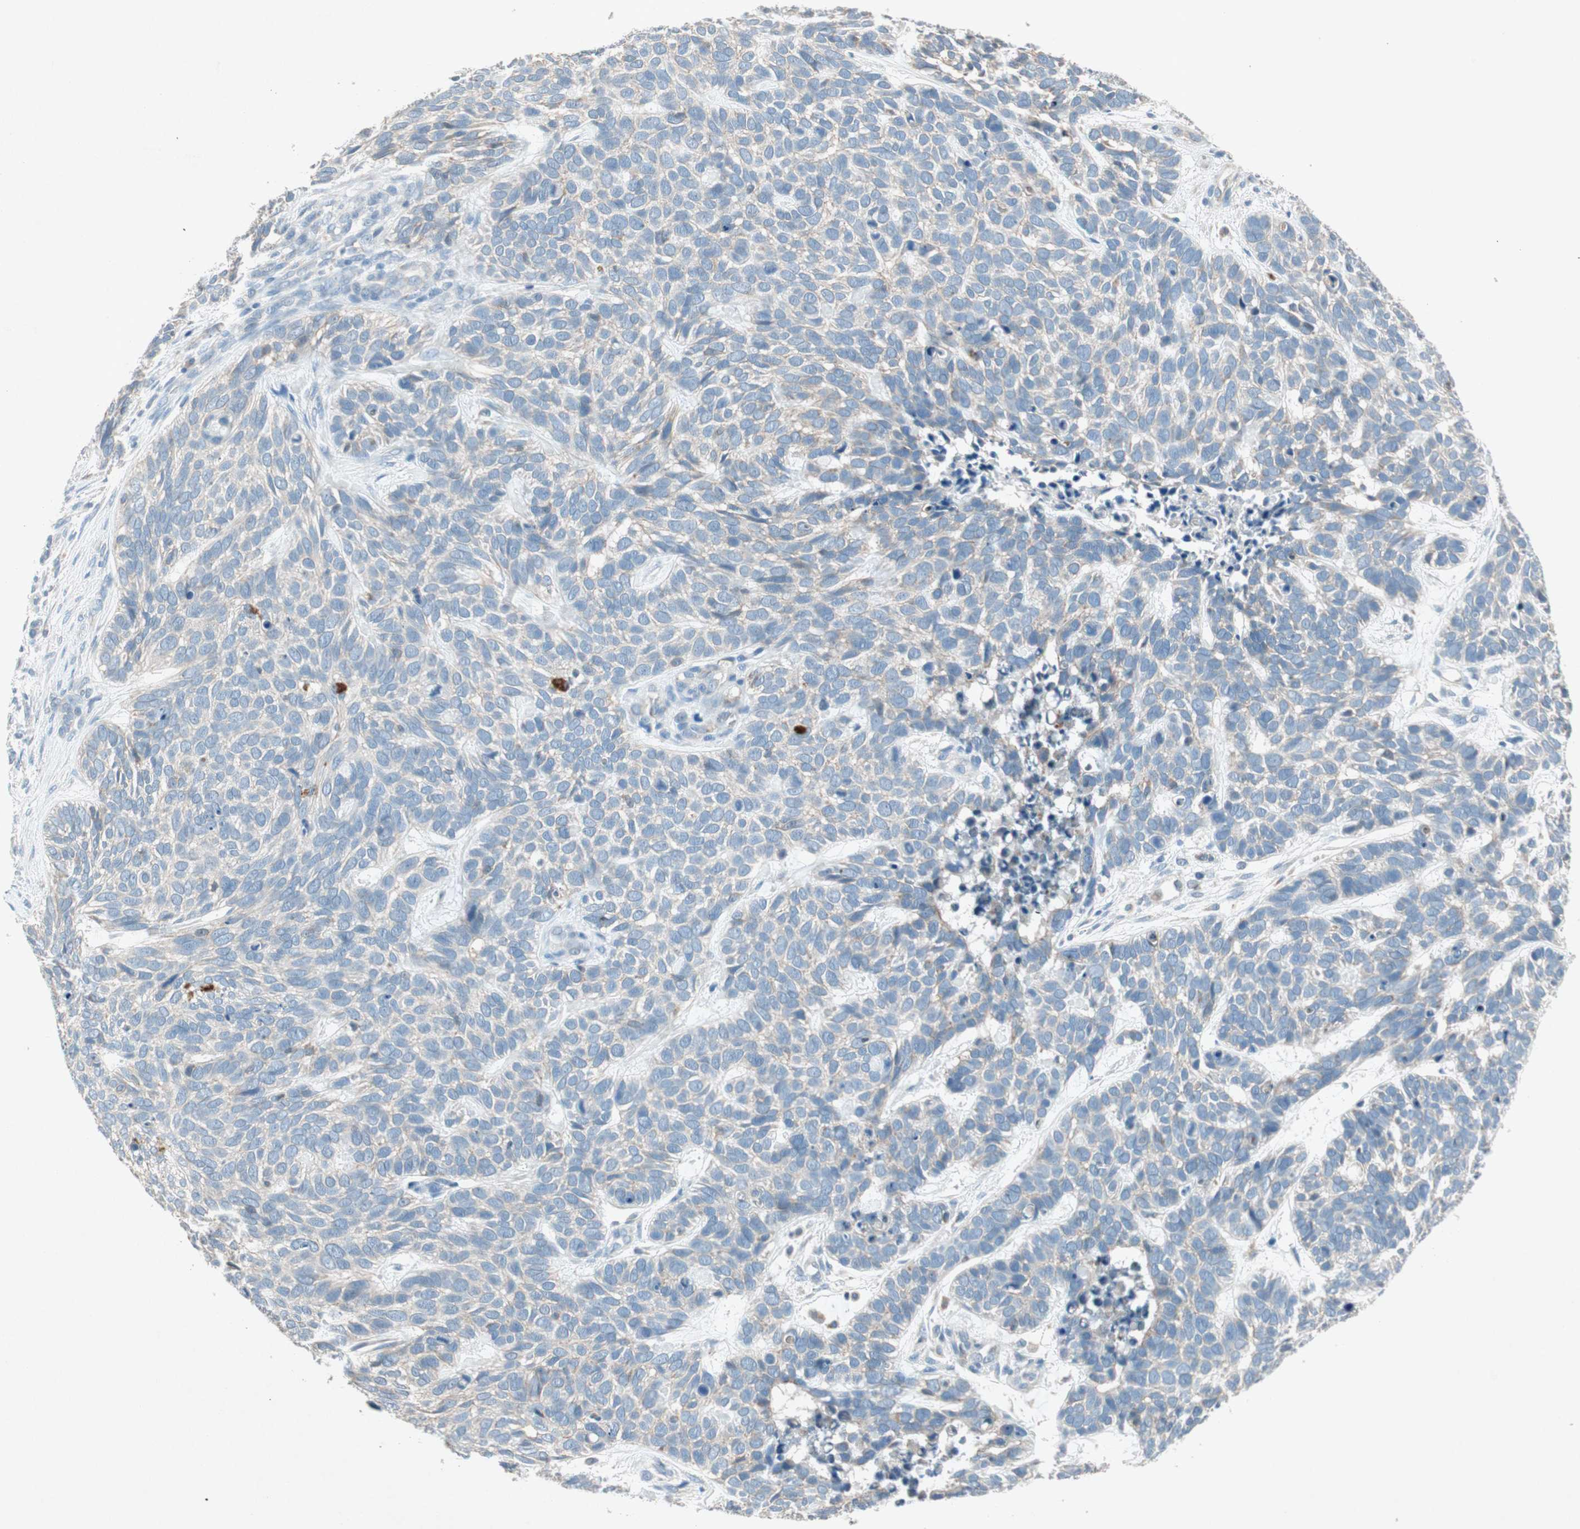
{"staining": {"intensity": "weak", "quantity": "<25%", "location": "cytoplasmic/membranous"}, "tissue": "skin cancer", "cell_type": "Tumor cells", "image_type": "cancer", "snomed": [{"axis": "morphology", "description": "Basal cell carcinoma"}, {"axis": "topography", "description": "Skin"}], "caption": "Basal cell carcinoma (skin) was stained to show a protein in brown. There is no significant positivity in tumor cells.", "gene": "NKAIN1", "patient": {"sex": "male", "age": 87}}